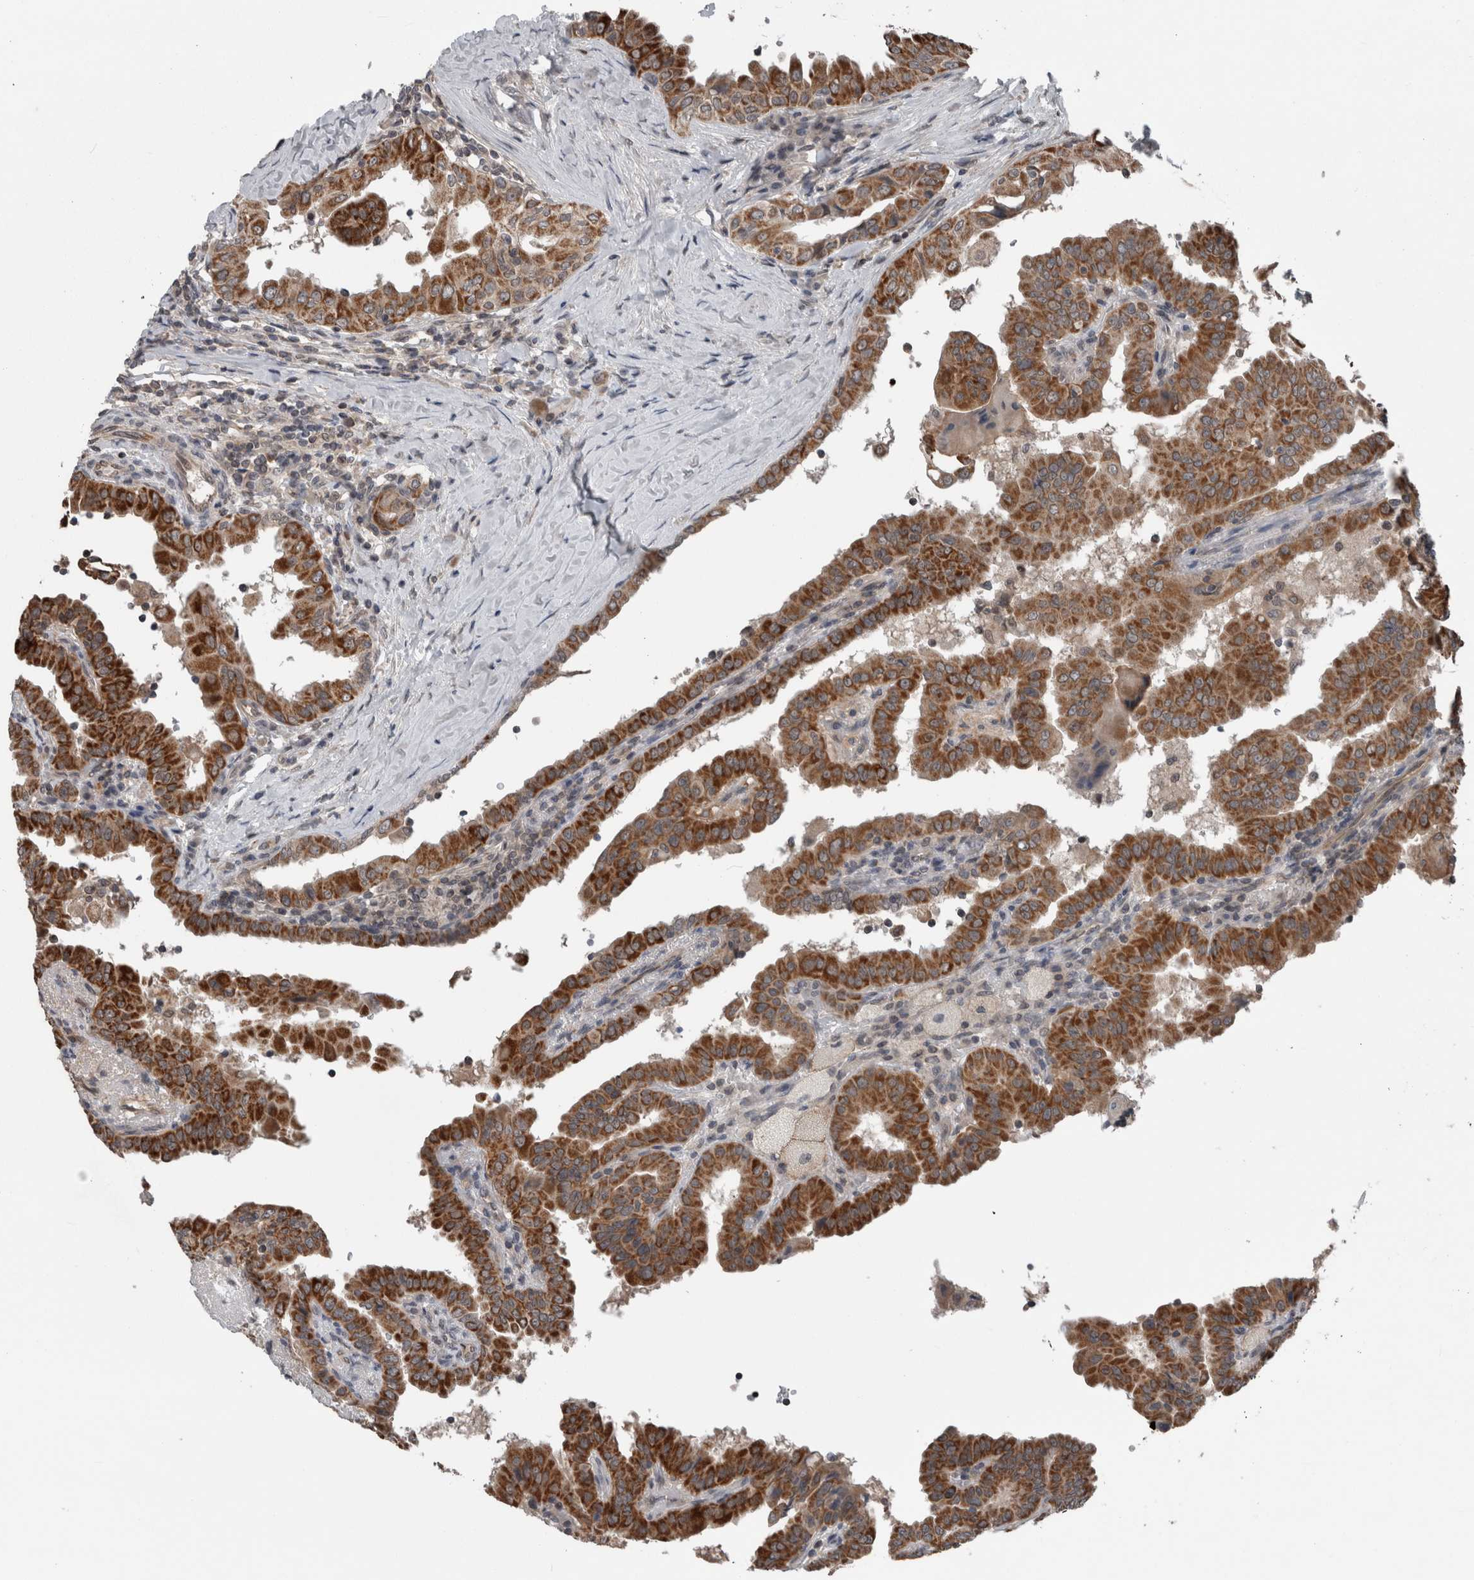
{"staining": {"intensity": "strong", "quantity": ">75%", "location": "cytoplasmic/membranous"}, "tissue": "thyroid cancer", "cell_type": "Tumor cells", "image_type": "cancer", "snomed": [{"axis": "morphology", "description": "Papillary adenocarcinoma, NOS"}, {"axis": "topography", "description": "Thyroid gland"}], "caption": "The image exhibits staining of thyroid papillary adenocarcinoma, revealing strong cytoplasmic/membranous protein expression (brown color) within tumor cells.", "gene": "ENY2", "patient": {"sex": "male", "age": 33}}